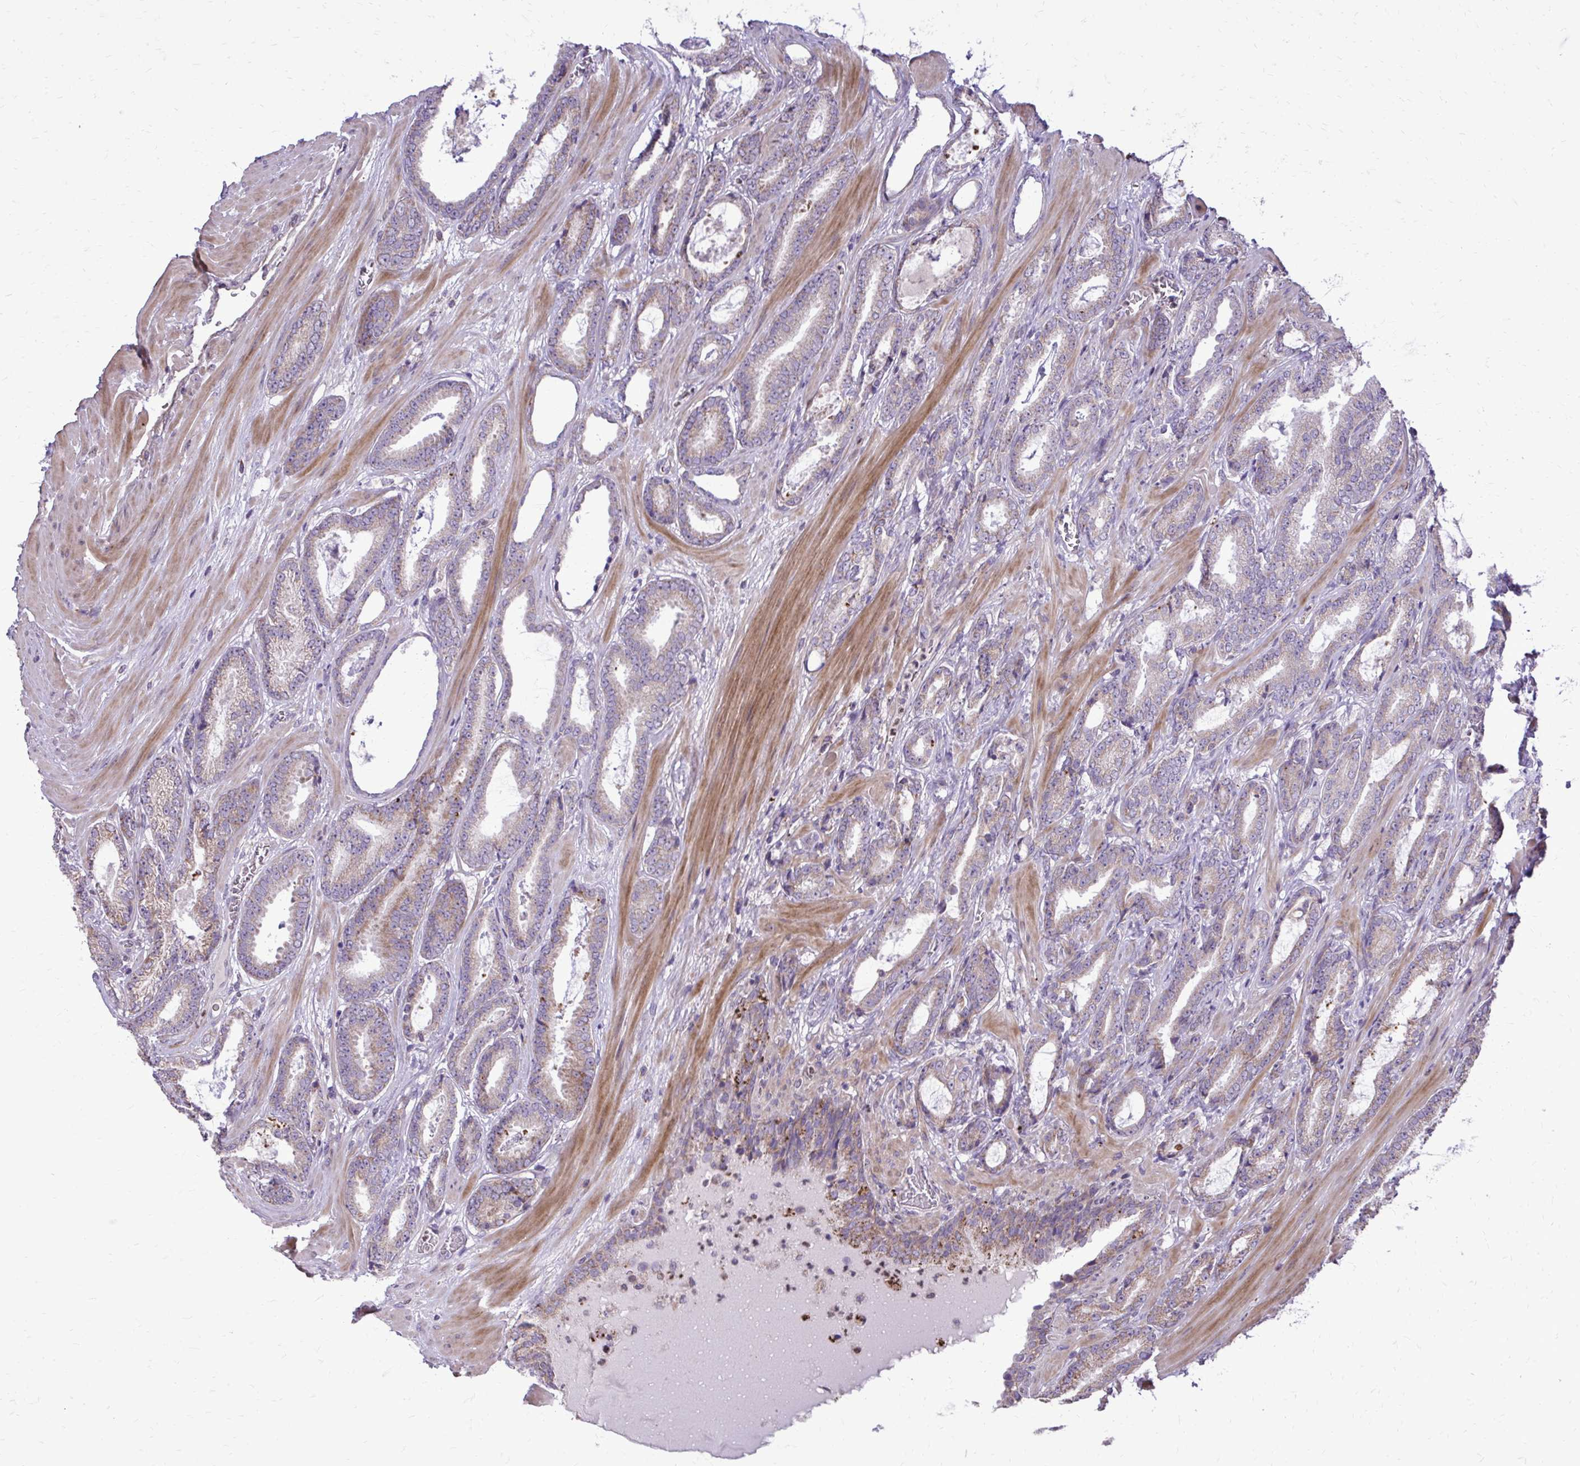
{"staining": {"intensity": "weak", "quantity": "25%-75%", "location": "cytoplasmic/membranous"}, "tissue": "prostate cancer", "cell_type": "Tumor cells", "image_type": "cancer", "snomed": [{"axis": "morphology", "description": "Adenocarcinoma, High grade"}, {"axis": "topography", "description": "Prostate"}], "caption": "High-magnification brightfield microscopy of adenocarcinoma (high-grade) (prostate) stained with DAB (brown) and counterstained with hematoxylin (blue). tumor cells exhibit weak cytoplasmic/membranous expression is seen in about25%-75% of cells. Immunohistochemistry stains the protein in brown and the nuclei are stained blue.", "gene": "ABCC3", "patient": {"sex": "male", "age": 64}}